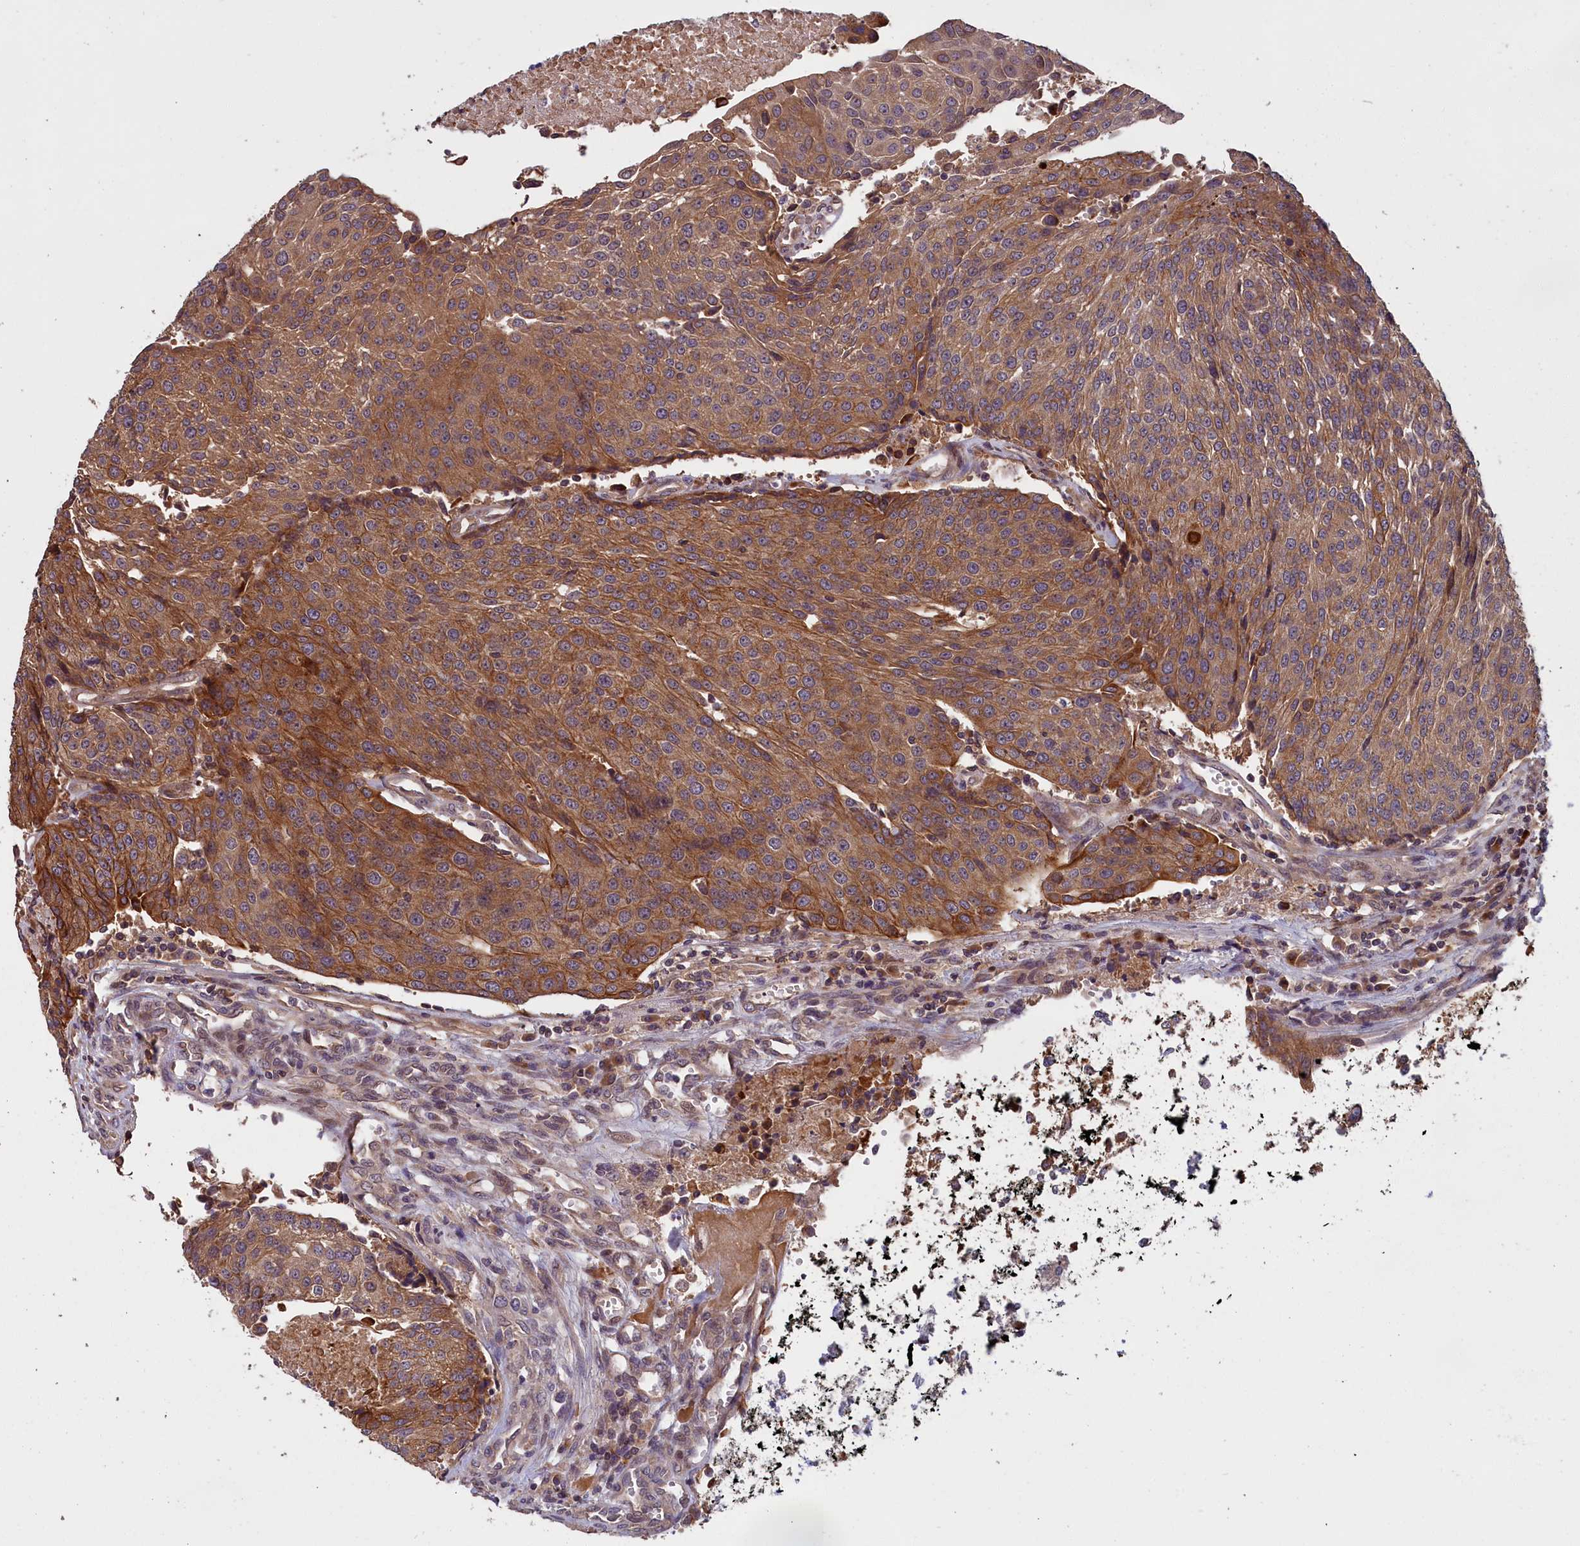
{"staining": {"intensity": "moderate", "quantity": ">75%", "location": "cytoplasmic/membranous"}, "tissue": "urothelial cancer", "cell_type": "Tumor cells", "image_type": "cancer", "snomed": [{"axis": "morphology", "description": "Urothelial carcinoma, High grade"}, {"axis": "topography", "description": "Urinary bladder"}], "caption": "DAB (3,3'-diaminobenzidine) immunohistochemical staining of human urothelial cancer demonstrates moderate cytoplasmic/membranous protein staining in about >75% of tumor cells. The protein of interest is shown in brown color, while the nuclei are stained blue.", "gene": "DENND1B", "patient": {"sex": "female", "age": 85}}